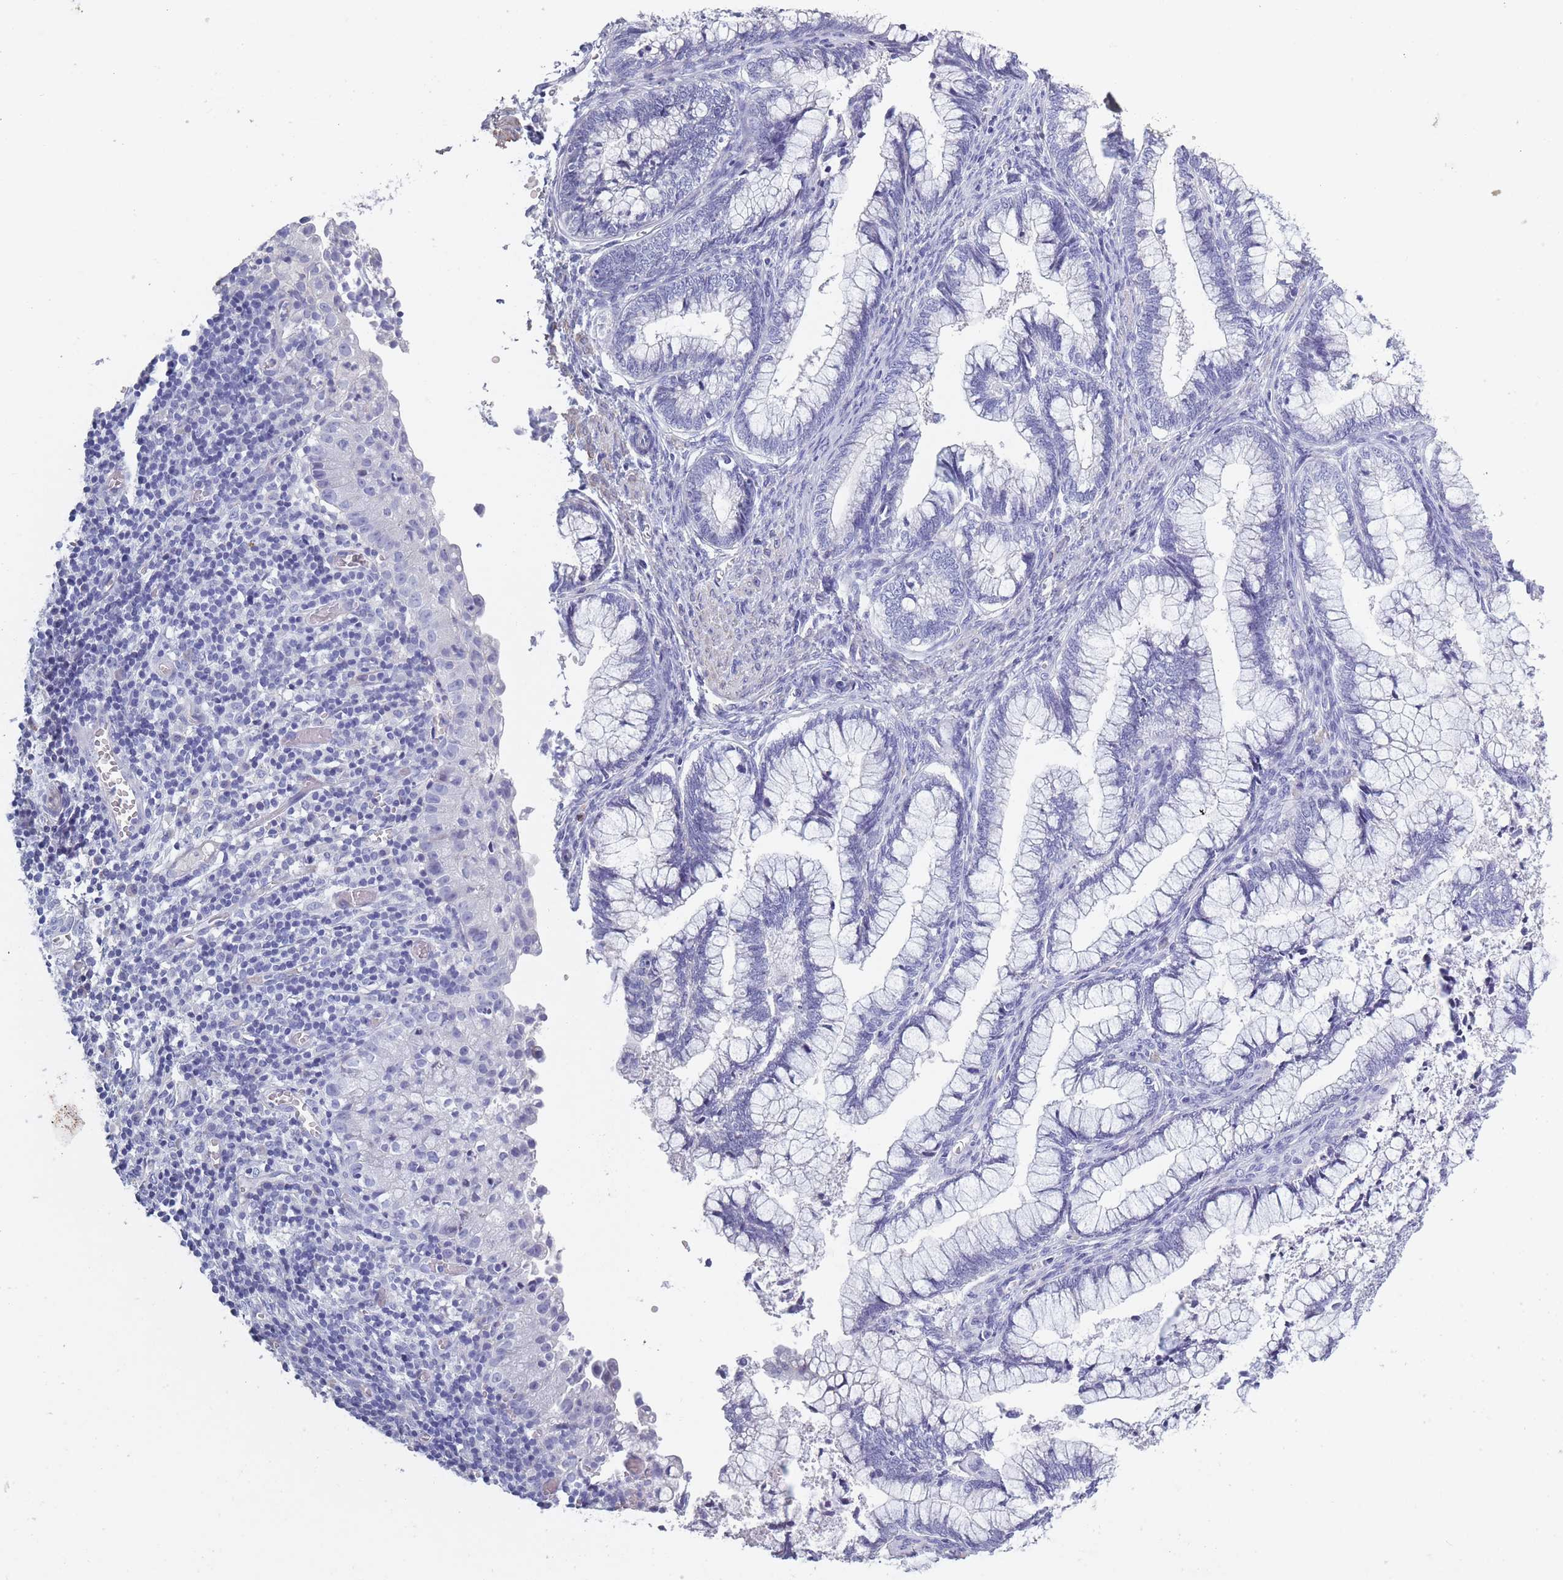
{"staining": {"intensity": "negative", "quantity": "none", "location": "none"}, "tissue": "cervical cancer", "cell_type": "Tumor cells", "image_type": "cancer", "snomed": [{"axis": "morphology", "description": "Adenocarcinoma, NOS"}, {"axis": "topography", "description": "Cervix"}], "caption": "An image of cervical adenocarcinoma stained for a protein displays no brown staining in tumor cells.", "gene": "OR4C5", "patient": {"sex": "female", "age": 44}}